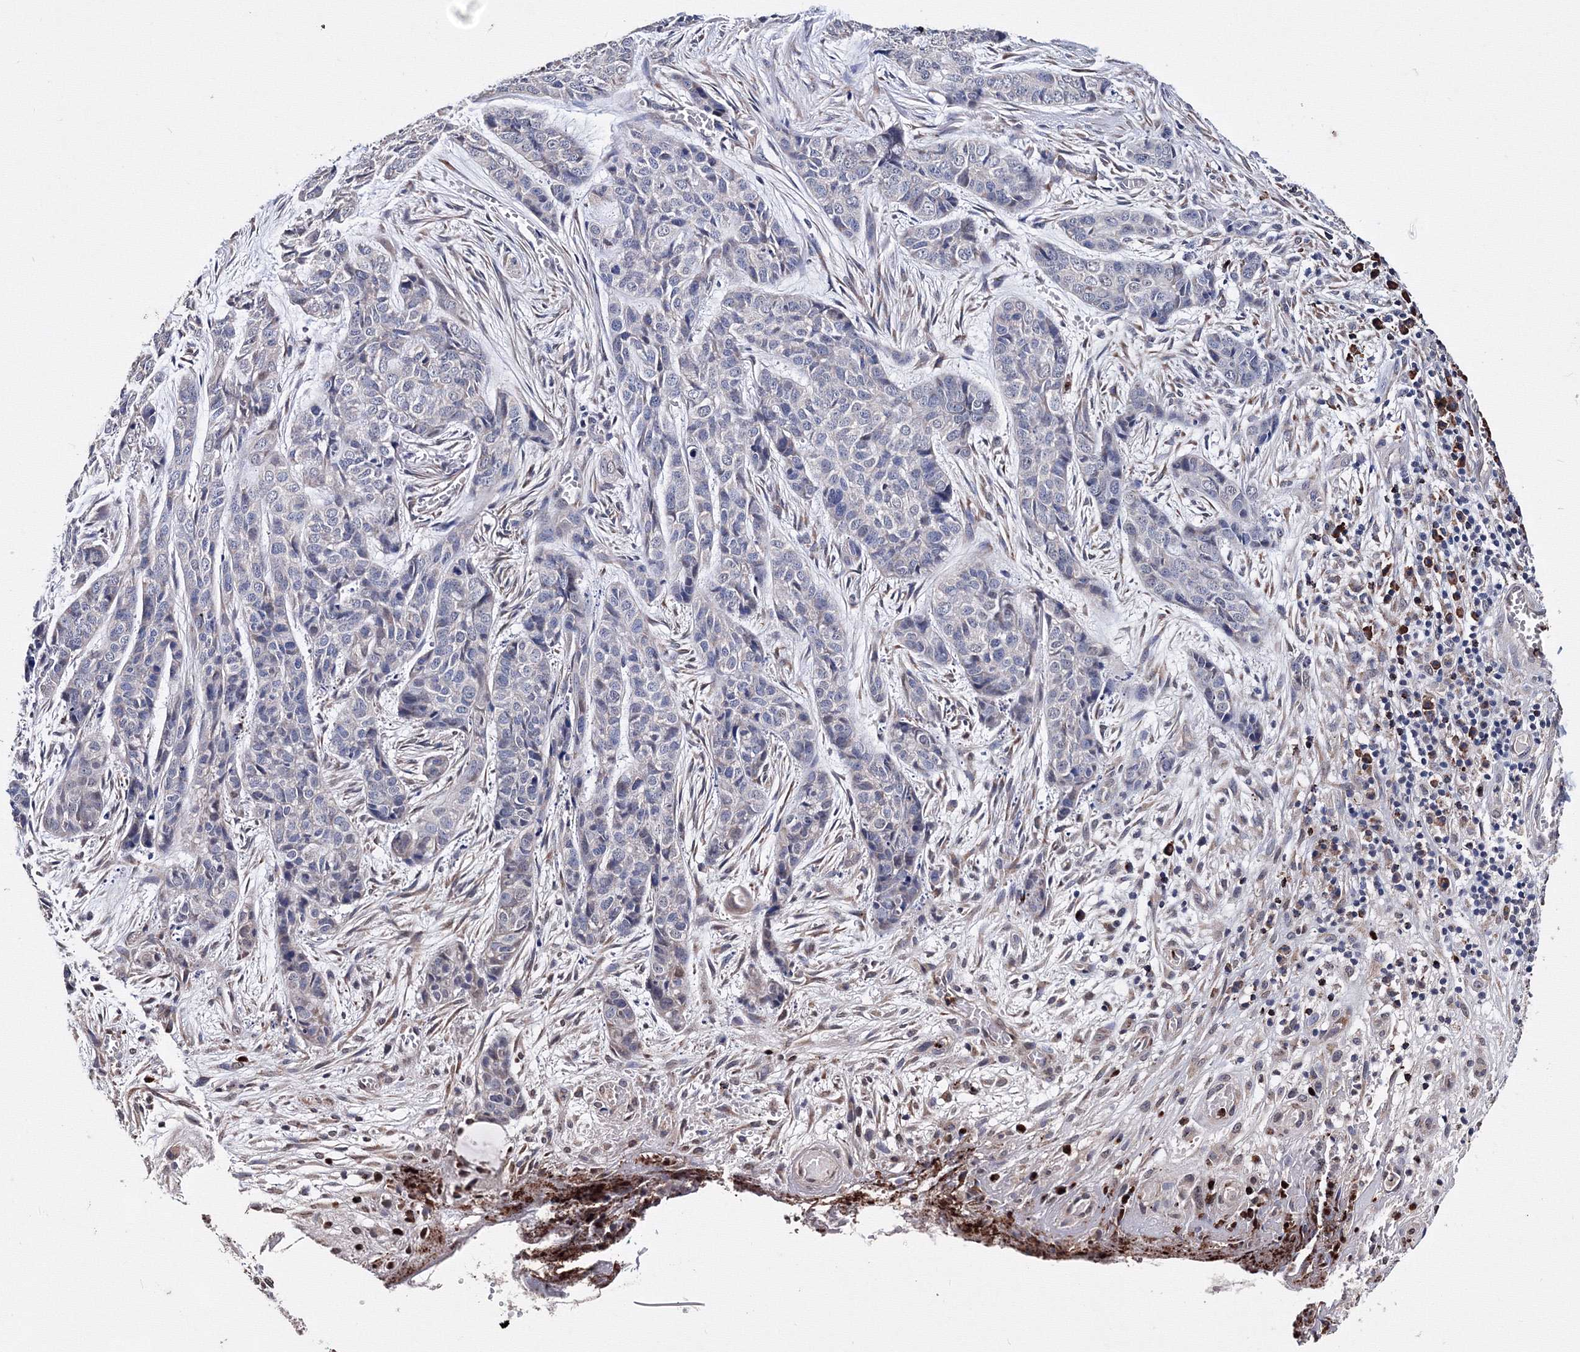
{"staining": {"intensity": "negative", "quantity": "none", "location": "none"}, "tissue": "skin cancer", "cell_type": "Tumor cells", "image_type": "cancer", "snomed": [{"axis": "morphology", "description": "Basal cell carcinoma"}, {"axis": "topography", "description": "Skin"}], "caption": "Immunohistochemical staining of human skin basal cell carcinoma shows no significant positivity in tumor cells.", "gene": "PHYKPL", "patient": {"sex": "female", "age": 64}}